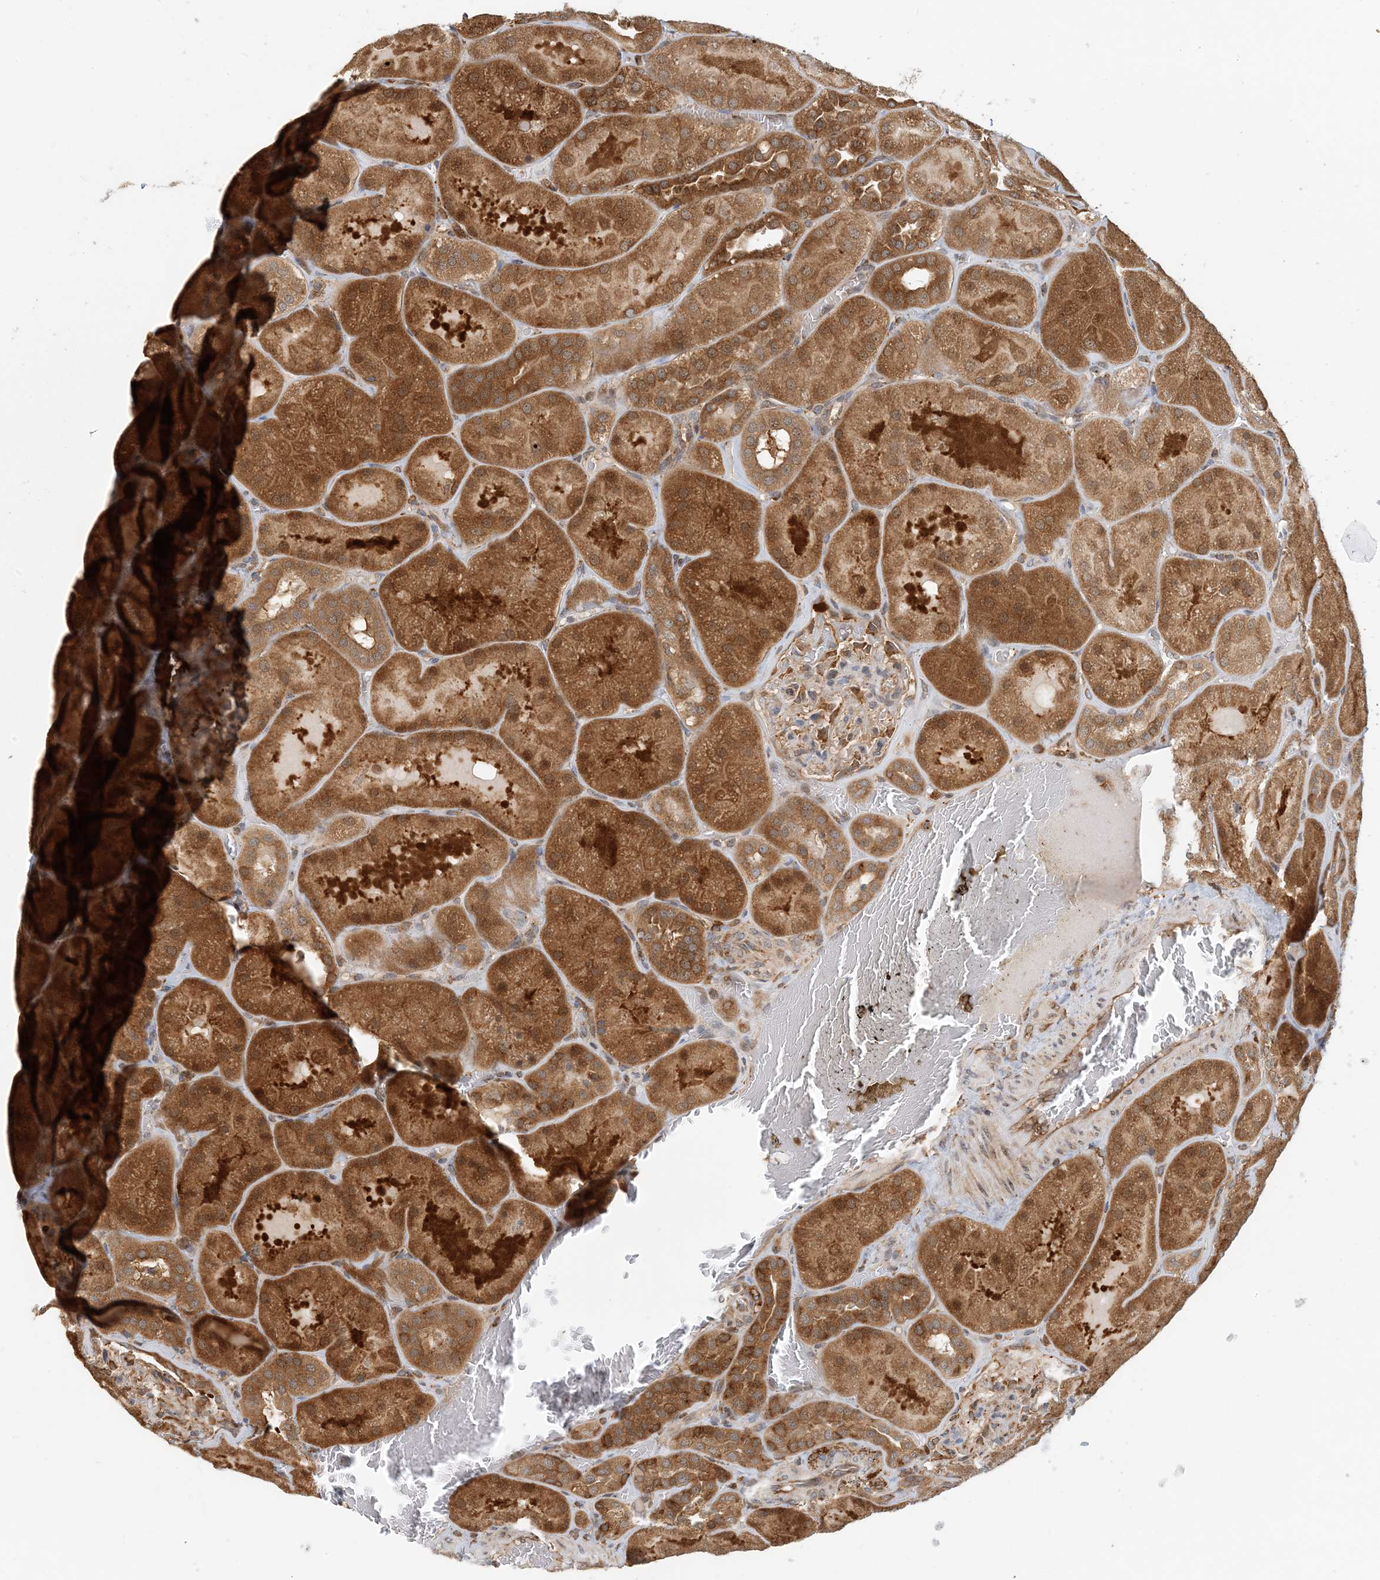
{"staining": {"intensity": "moderate", "quantity": "25%-75%", "location": "cytoplasmic/membranous"}, "tissue": "kidney", "cell_type": "Cells in glomeruli", "image_type": "normal", "snomed": [{"axis": "morphology", "description": "Normal tissue, NOS"}, {"axis": "topography", "description": "Kidney"}], "caption": "Protein expression analysis of unremarkable kidney displays moderate cytoplasmic/membranous expression in approximately 25%-75% of cells in glomeruli. (Brightfield microscopy of DAB IHC at high magnification).", "gene": "HNMT", "patient": {"sex": "male", "age": 28}}